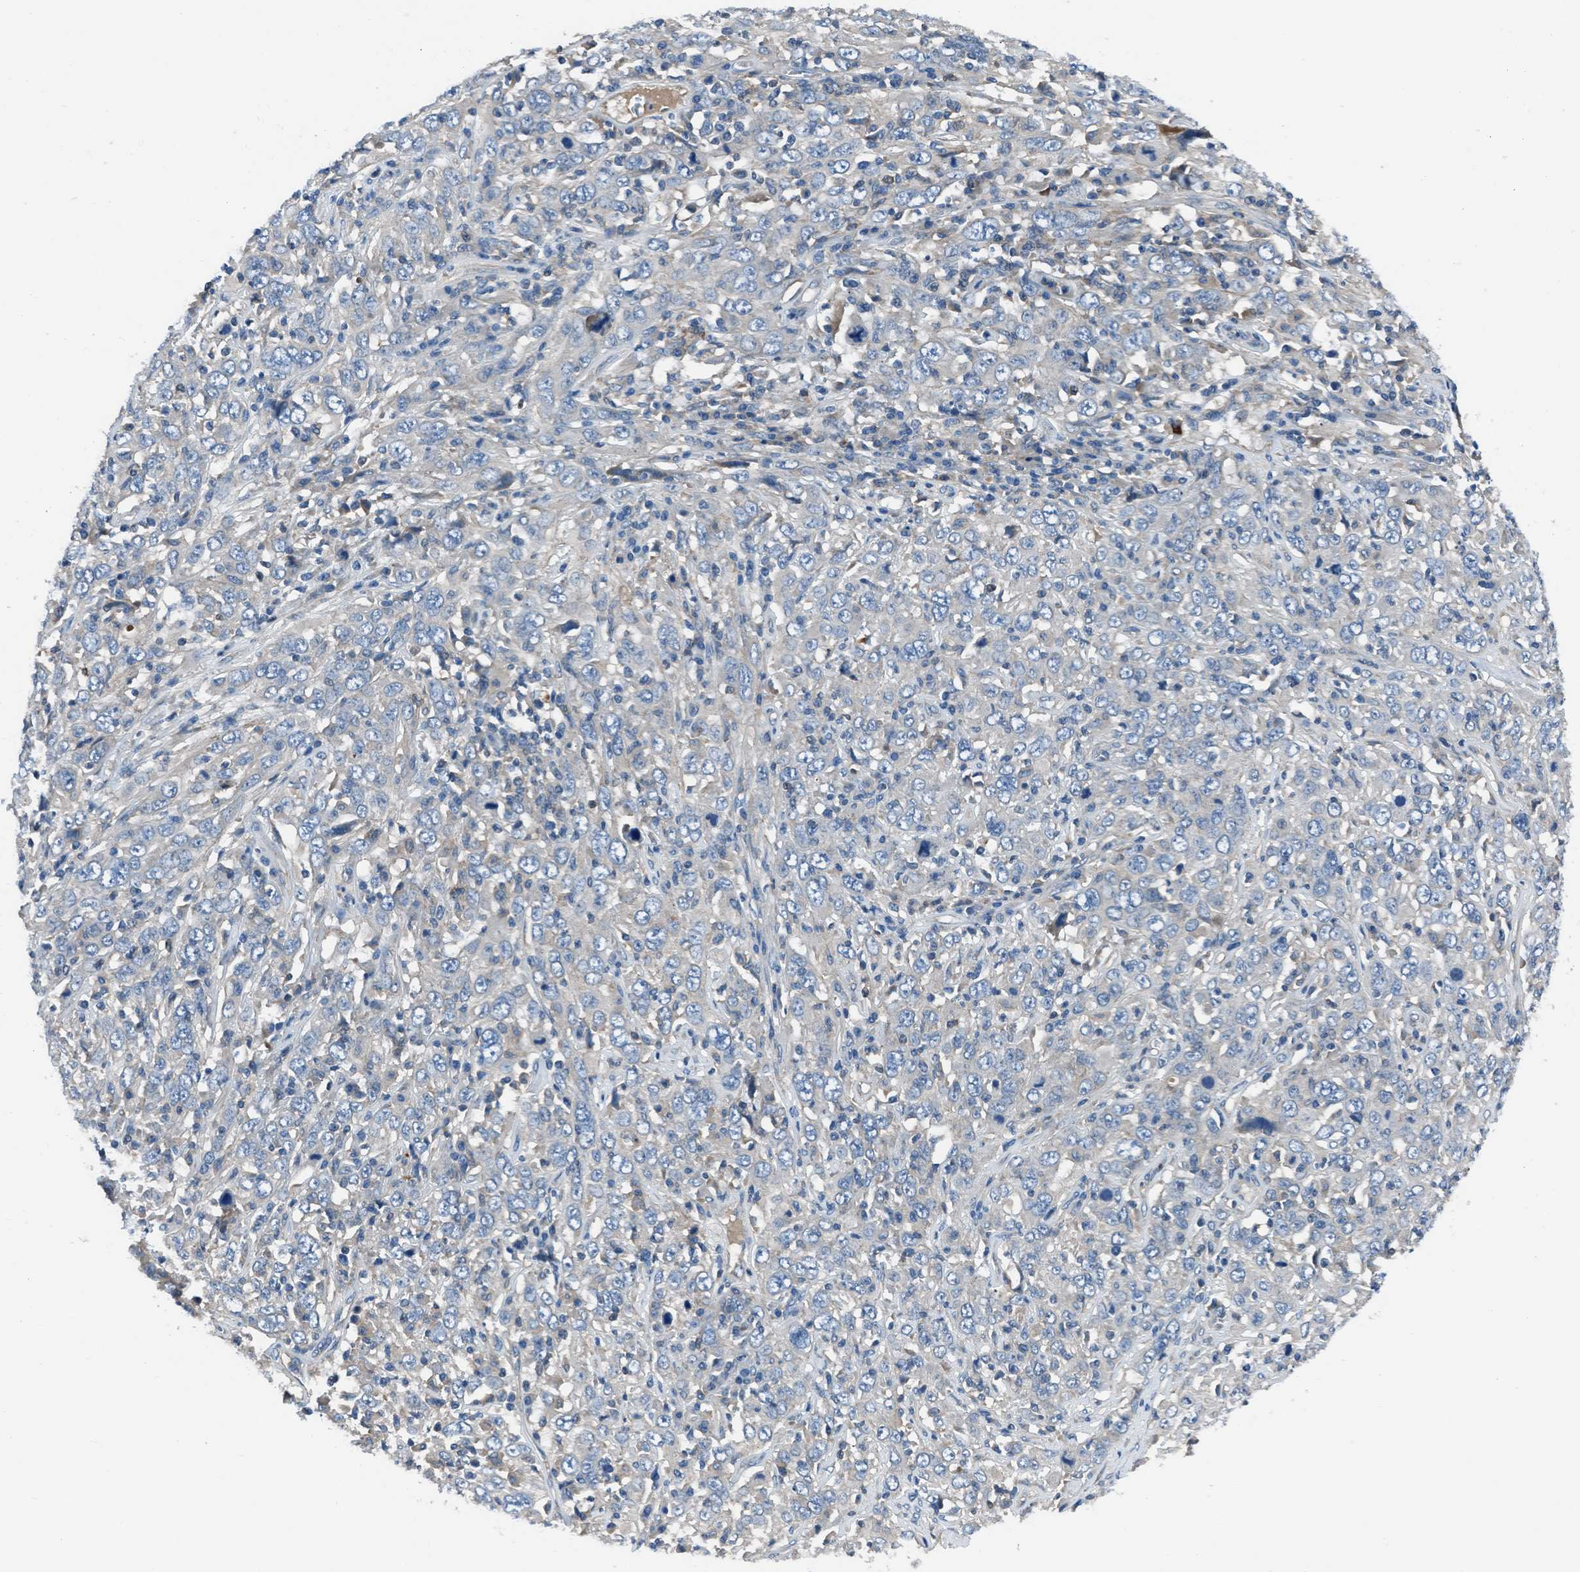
{"staining": {"intensity": "negative", "quantity": "none", "location": "none"}, "tissue": "cervical cancer", "cell_type": "Tumor cells", "image_type": "cancer", "snomed": [{"axis": "morphology", "description": "Squamous cell carcinoma, NOS"}, {"axis": "topography", "description": "Cervix"}], "caption": "Human squamous cell carcinoma (cervical) stained for a protein using IHC exhibits no staining in tumor cells.", "gene": "SLC38A6", "patient": {"sex": "female", "age": 46}}